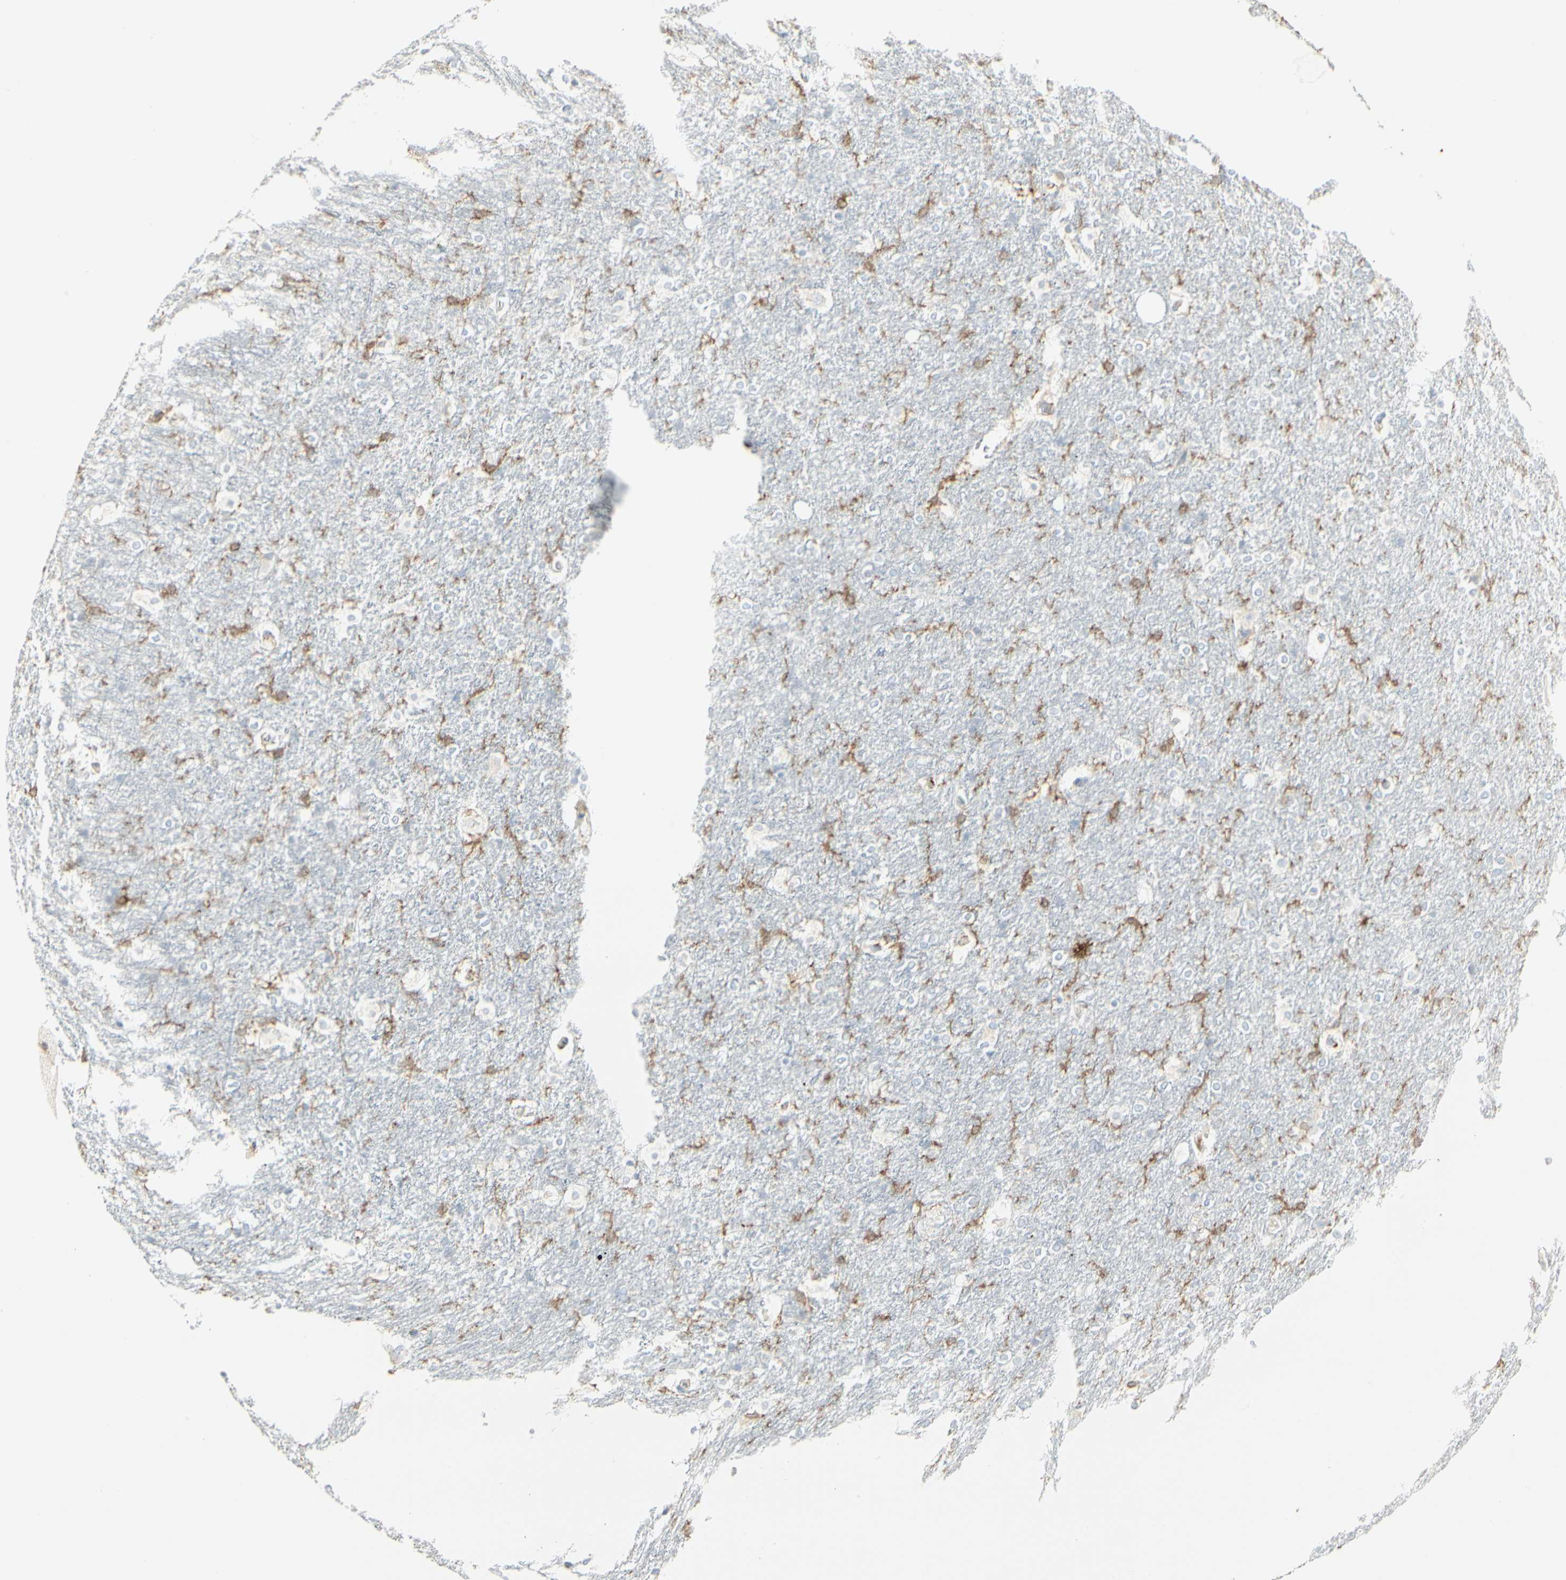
{"staining": {"intensity": "moderate", "quantity": "<25%", "location": "cytoplasmic/membranous"}, "tissue": "hippocampus", "cell_type": "Glial cells", "image_type": "normal", "snomed": [{"axis": "morphology", "description": "Normal tissue, NOS"}, {"axis": "topography", "description": "Hippocampus"}], "caption": "Glial cells show low levels of moderate cytoplasmic/membranous expression in about <25% of cells in benign hippocampus. (DAB IHC, brown staining for protein, blue staining for nuclei).", "gene": "ITGB2", "patient": {"sex": "female", "age": 19}}